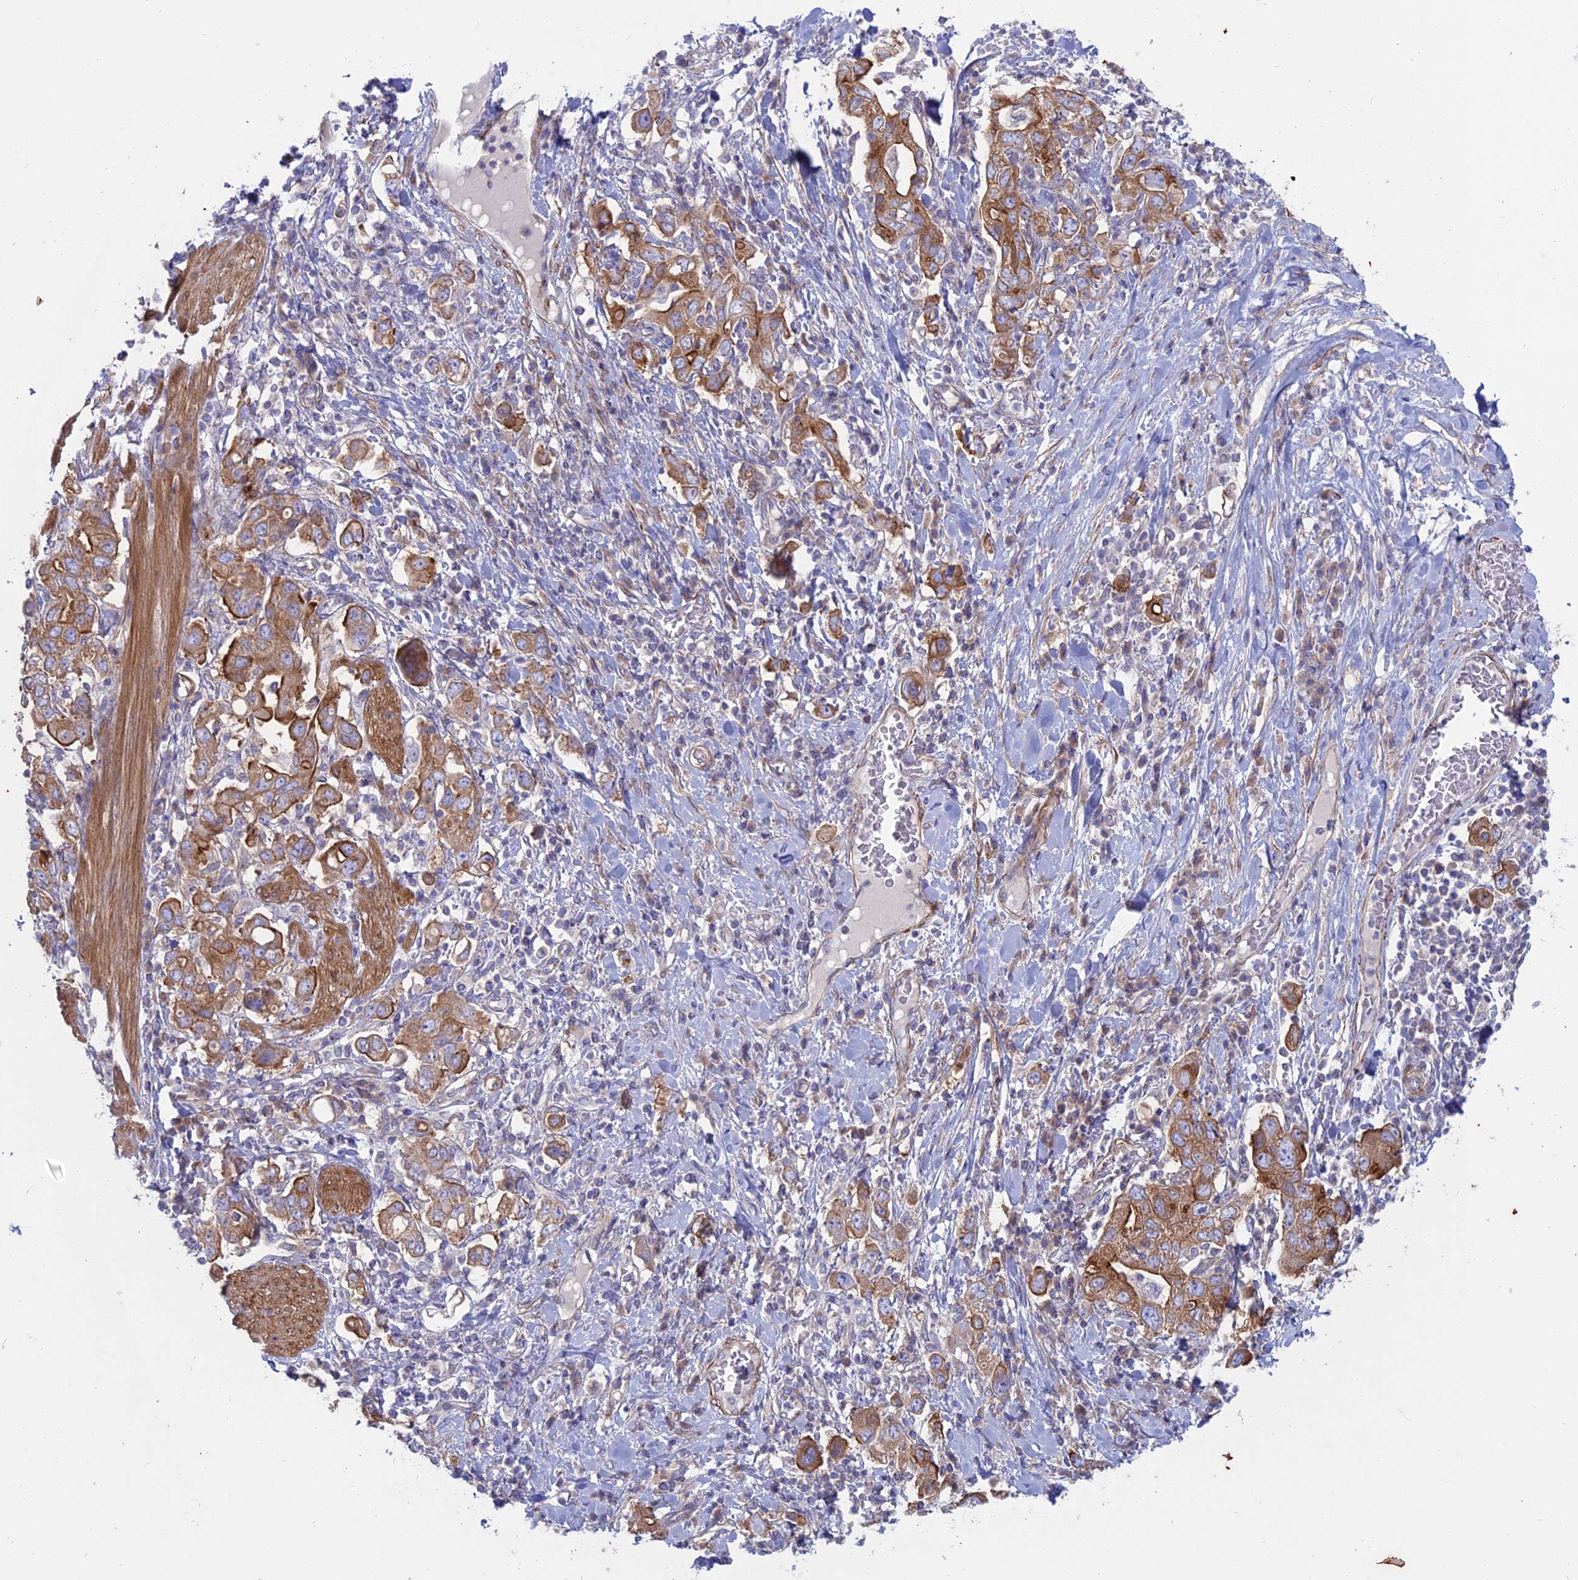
{"staining": {"intensity": "strong", "quantity": ">75%", "location": "cytoplasmic/membranous"}, "tissue": "stomach cancer", "cell_type": "Tumor cells", "image_type": "cancer", "snomed": [{"axis": "morphology", "description": "Adenocarcinoma, NOS"}, {"axis": "topography", "description": "Stomach, upper"}], "caption": "Brown immunohistochemical staining in stomach adenocarcinoma shows strong cytoplasmic/membranous expression in about >75% of tumor cells. (DAB (3,3'-diaminobenzidine) IHC, brown staining for protein, blue staining for nuclei).", "gene": "MYO5B", "patient": {"sex": "male", "age": 62}}